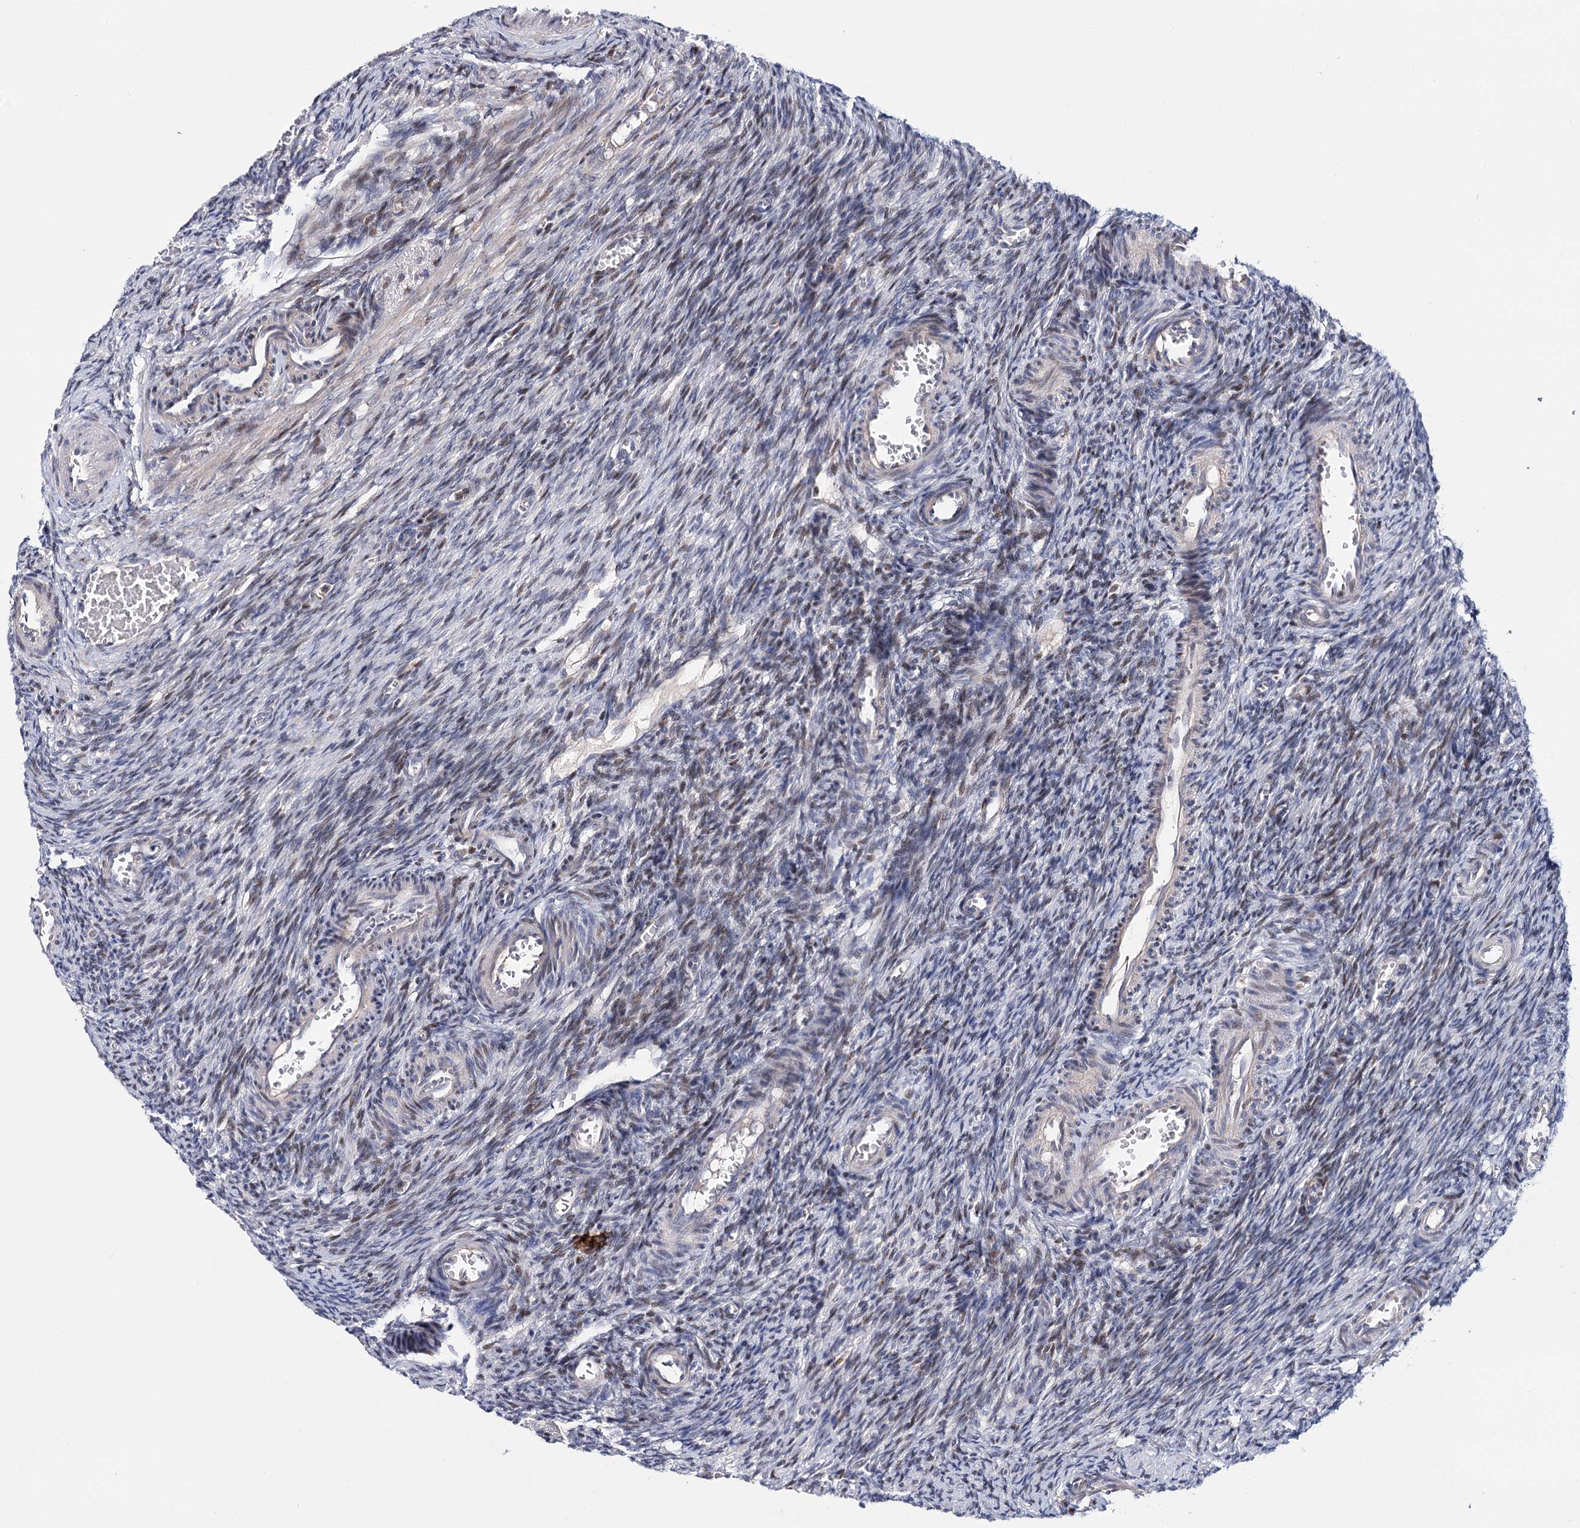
{"staining": {"intensity": "negative", "quantity": "none", "location": "none"}, "tissue": "ovary", "cell_type": "Follicle cells", "image_type": "normal", "snomed": [{"axis": "morphology", "description": "Normal tissue, NOS"}, {"axis": "topography", "description": "Ovary"}], "caption": "Immunohistochemistry photomicrograph of unremarkable ovary stained for a protein (brown), which shows no positivity in follicle cells. Brightfield microscopy of immunohistochemistry (IHC) stained with DAB (brown) and hematoxylin (blue), captured at high magnification.", "gene": "CFAP46", "patient": {"sex": "female", "age": 27}}